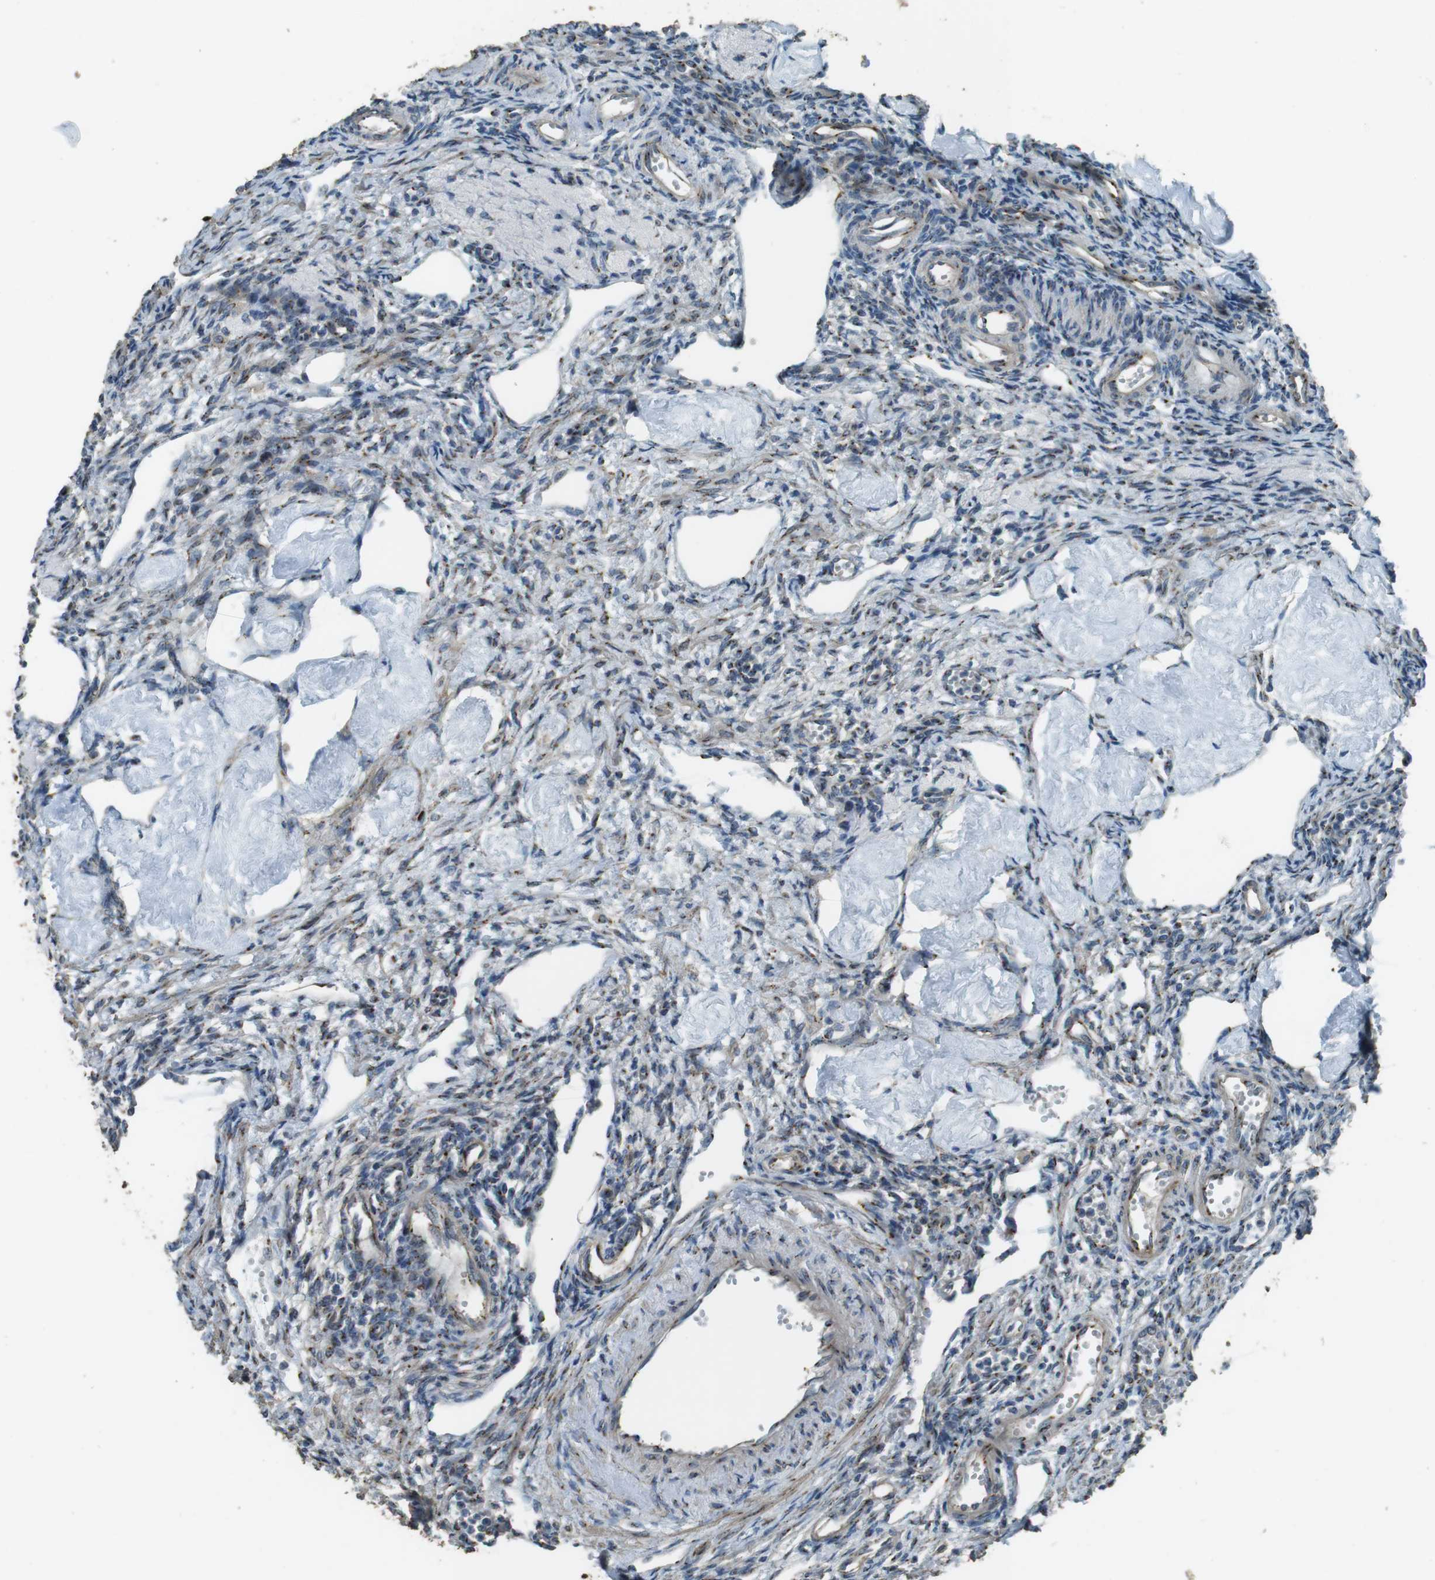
{"staining": {"intensity": "moderate", "quantity": "25%-75%", "location": "cytoplasmic/membranous"}, "tissue": "ovary", "cell_type": "Ovarian stroma cells", "image_type": "normal", "snomed": [{"axis": "morphology", "description": "Normal tissue, NOS"}, {"axis": "topography", "description": "Ovary"}], "caption": "IHC of unremarkable ovary exhibits medium levels of moderate cytoplasmic/membranous staining in about 25%-75% of ovarian stroma cells.", "gene": "TMEM115", "patient": {"sex": "female", "age": 33}}